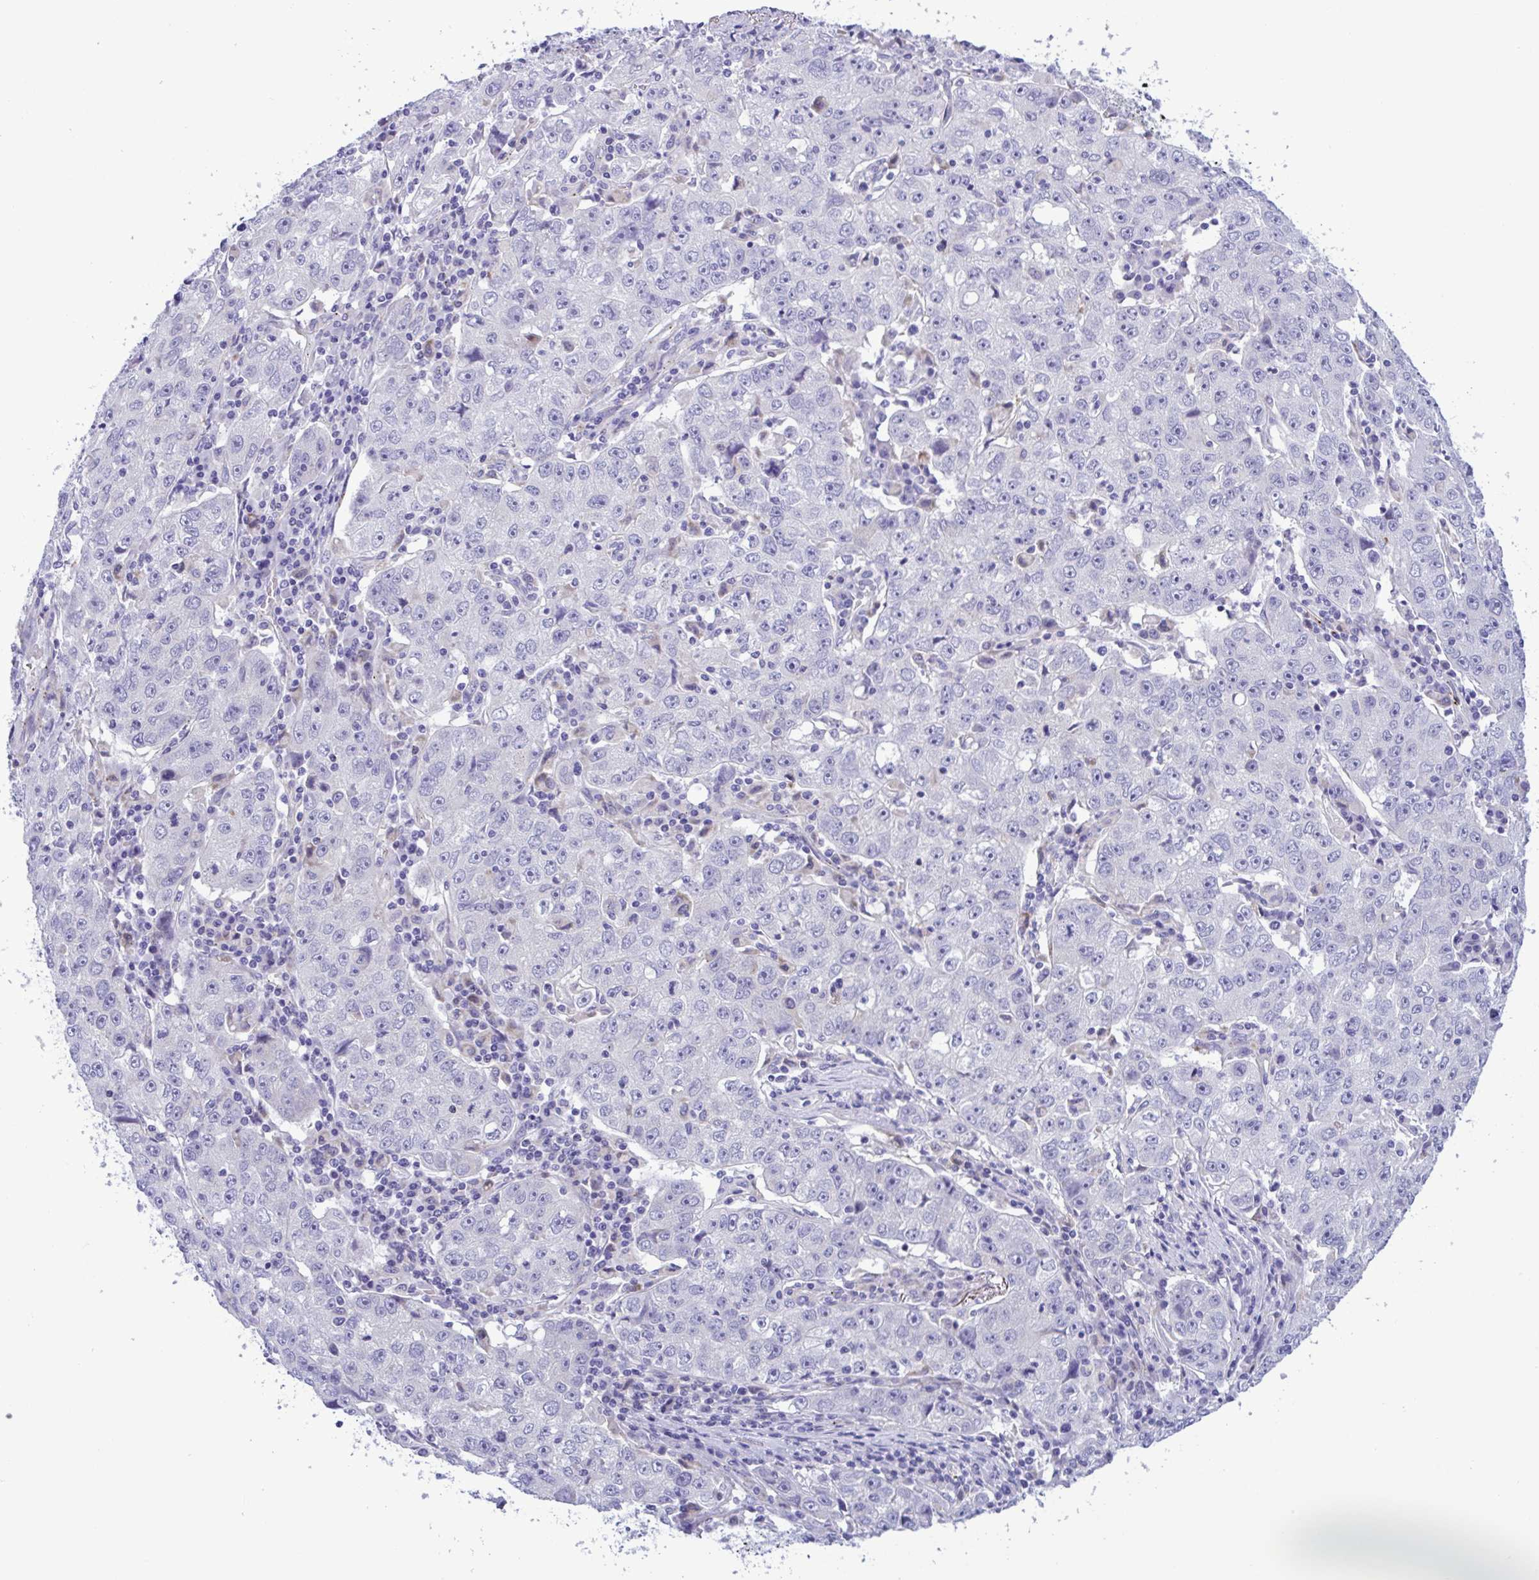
{"staining": {"intensity": "negative", "quantity": "none", "location": "none"}, "tissue": "lung cancer", "cell_type": "Tumor cells", "image_type": "cancer", "snomed": [{"axis": "morphology", "description": "Normal morphology"}, {"axis": "morphology", "description": "Adenocarcinoma, NOS"}, {"axis": "topography", "description": "Lymph node"}, {"axis": "topography", "description": "Lung"}], "caption": "Micrograph shows no protein expression in tumor cells of lung cancer (adenocarcinoma) tissue.", "gene": "SREBF1", "patient": {"sex": "female", "age": 57}}